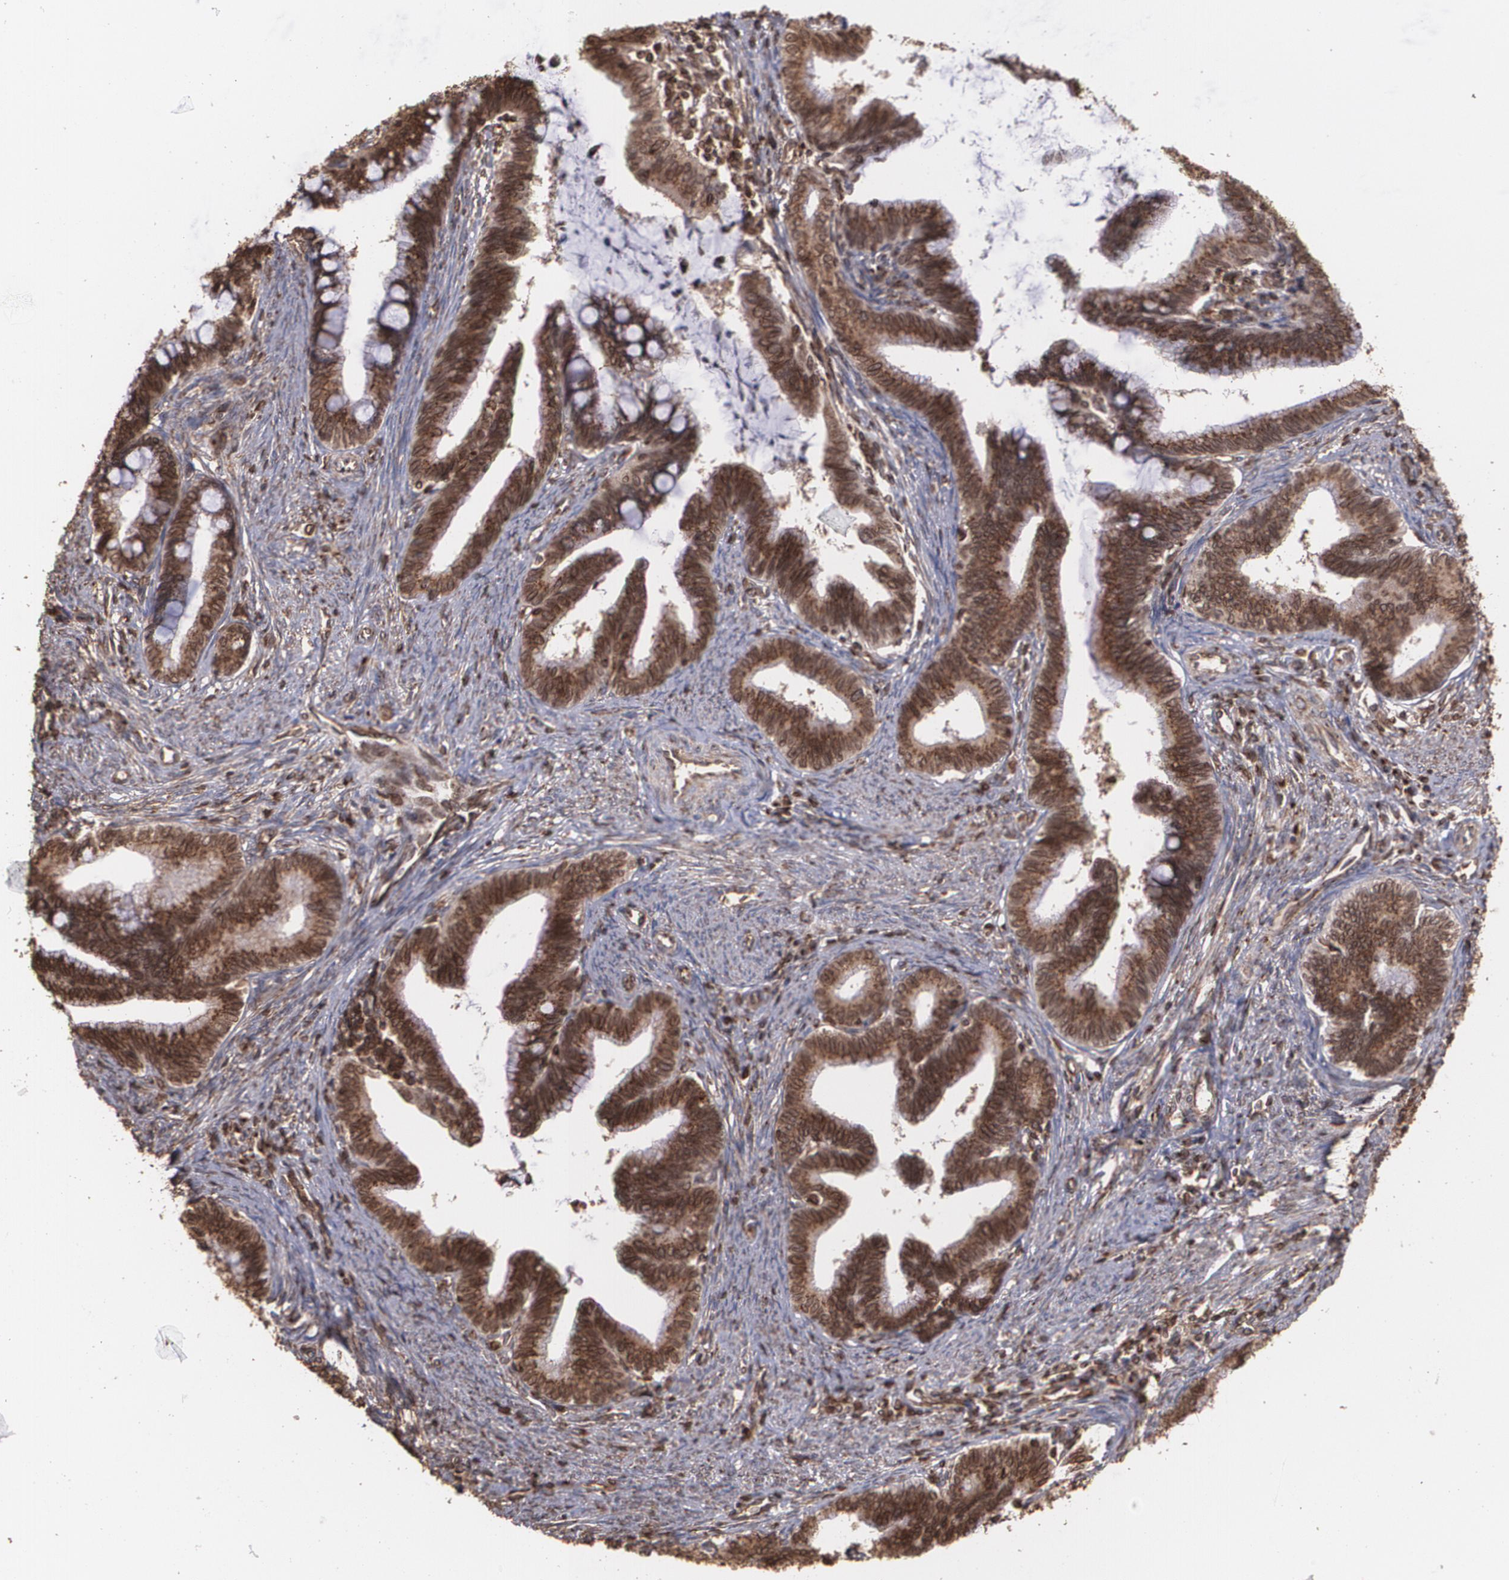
{"staining": {"intensity": "strong", "quantity": ">75%", "location": "cytoplasmic/membranous"}, "tissue": "cervical cancer", "cell_type": "Tumor cells", "image_type": "cancer", "snomed": [{"axis": "morphology", "description": "Adenocarcinoma, NOS"}, {"axis": "topography", "description": "Cervix"}], "caption": "The micrograph reveals staining of cervical cancer (adenocarcinoma), revealing strong cytoplasmic/membranous protein positivity (brown color) within tumor cells. (IHC, brightfield microscopy, high magnification).", "gene": "TRIP11", "patient": {"sex": "female", "age": 36}}